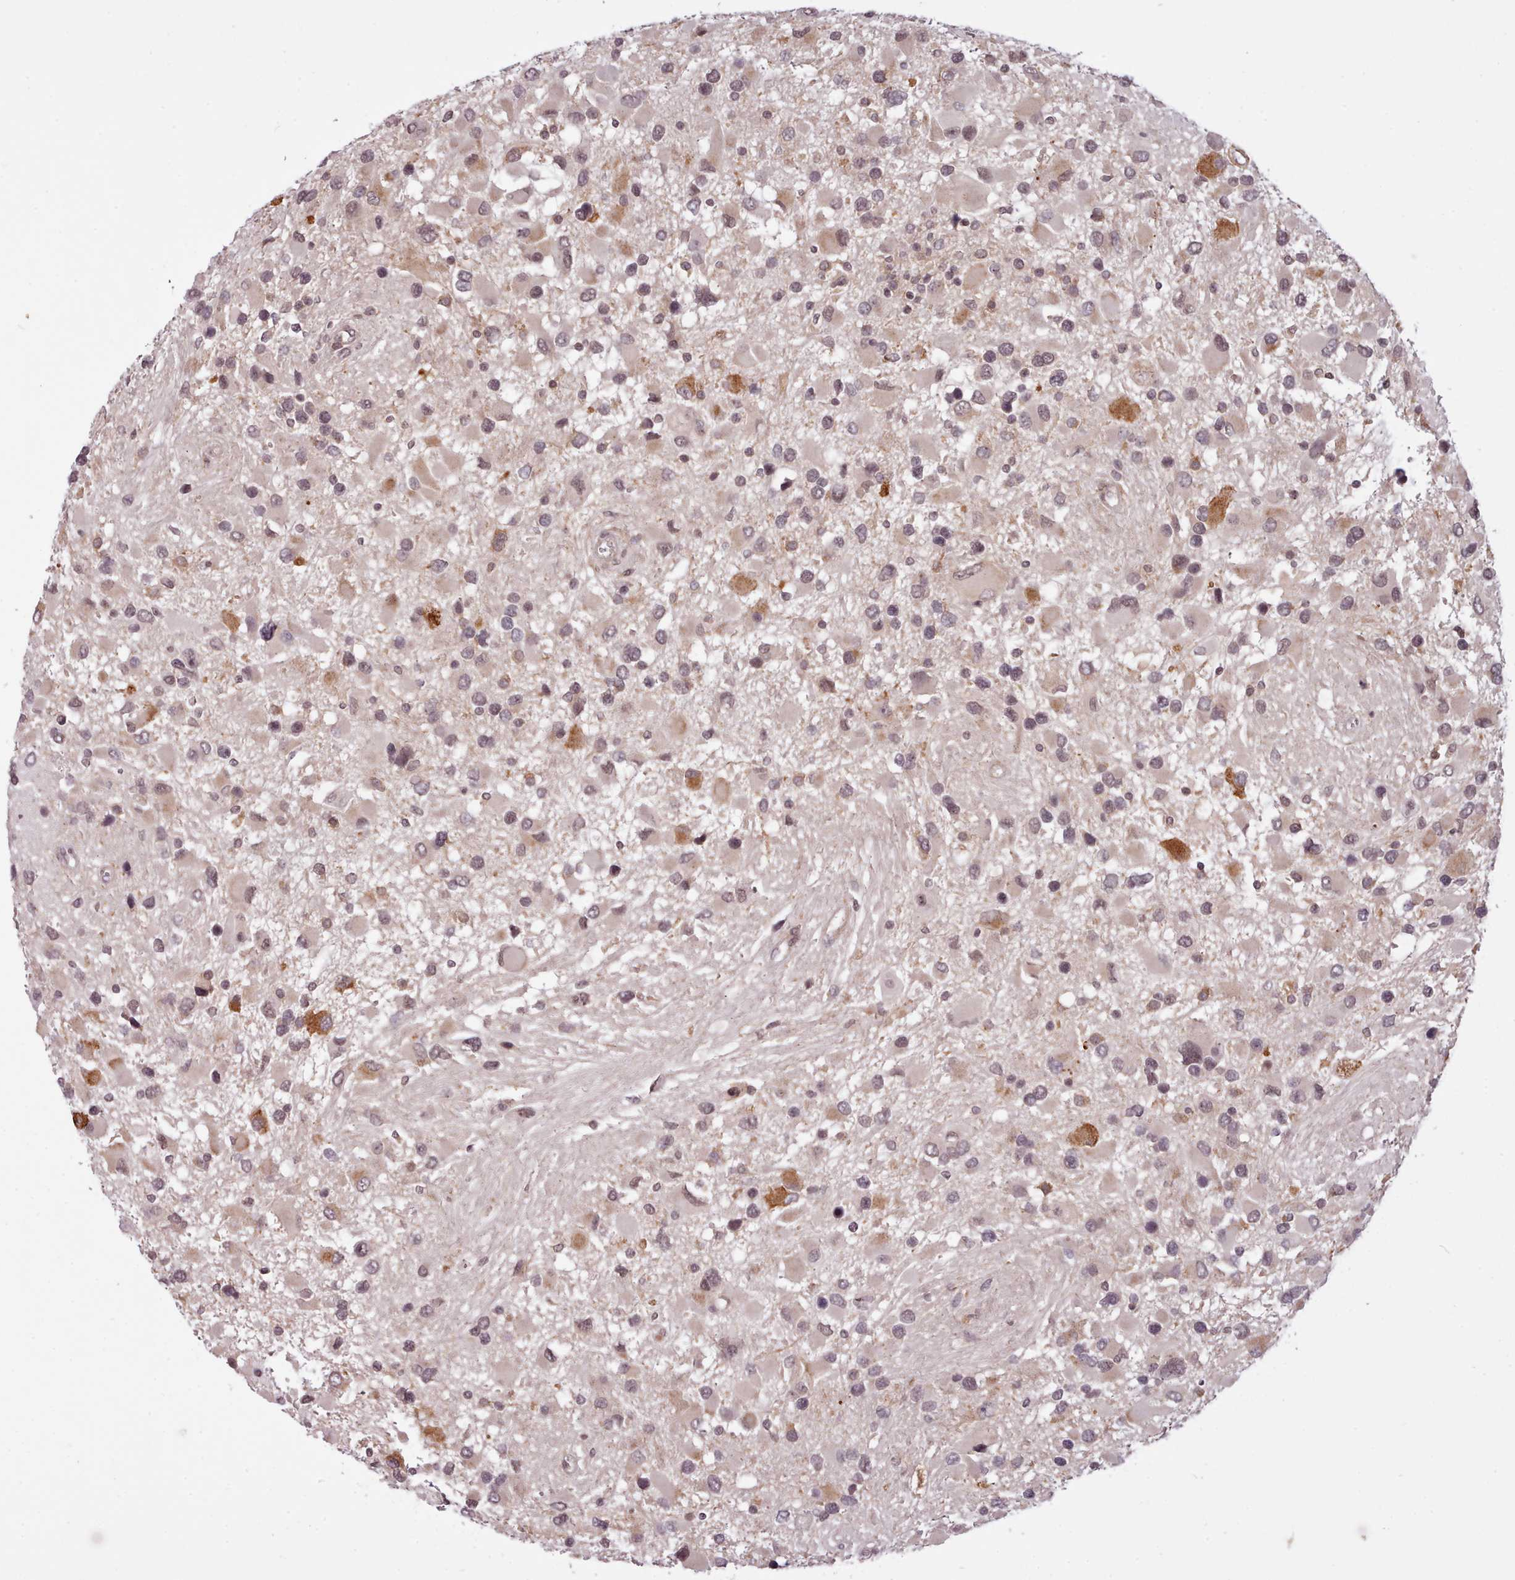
{"staining": {"intensity": "weak", "quantity": "25%-75%", "location": "nuclear"}, "tissue": "glioma", "cell_type": "Tumor cells", "image_type": "cancer", "snomed": [{"axis": "morphology", "description": "Glioma, malignant, High grade"}, {"axis": "topography", "description": "Brain"}], "caption": "Protein staining by immunohistochemistry reveals weak nuclear positivity in approximately 25%-75% of tumor cells in malignant glioma (high-grade). (DAB (3,3'-diaminobenzidine) IHC, brown staining for protein, blue staining for nuclei).", "gene": "ARL17A", "patient": {"sex": "male", "age": 53}}